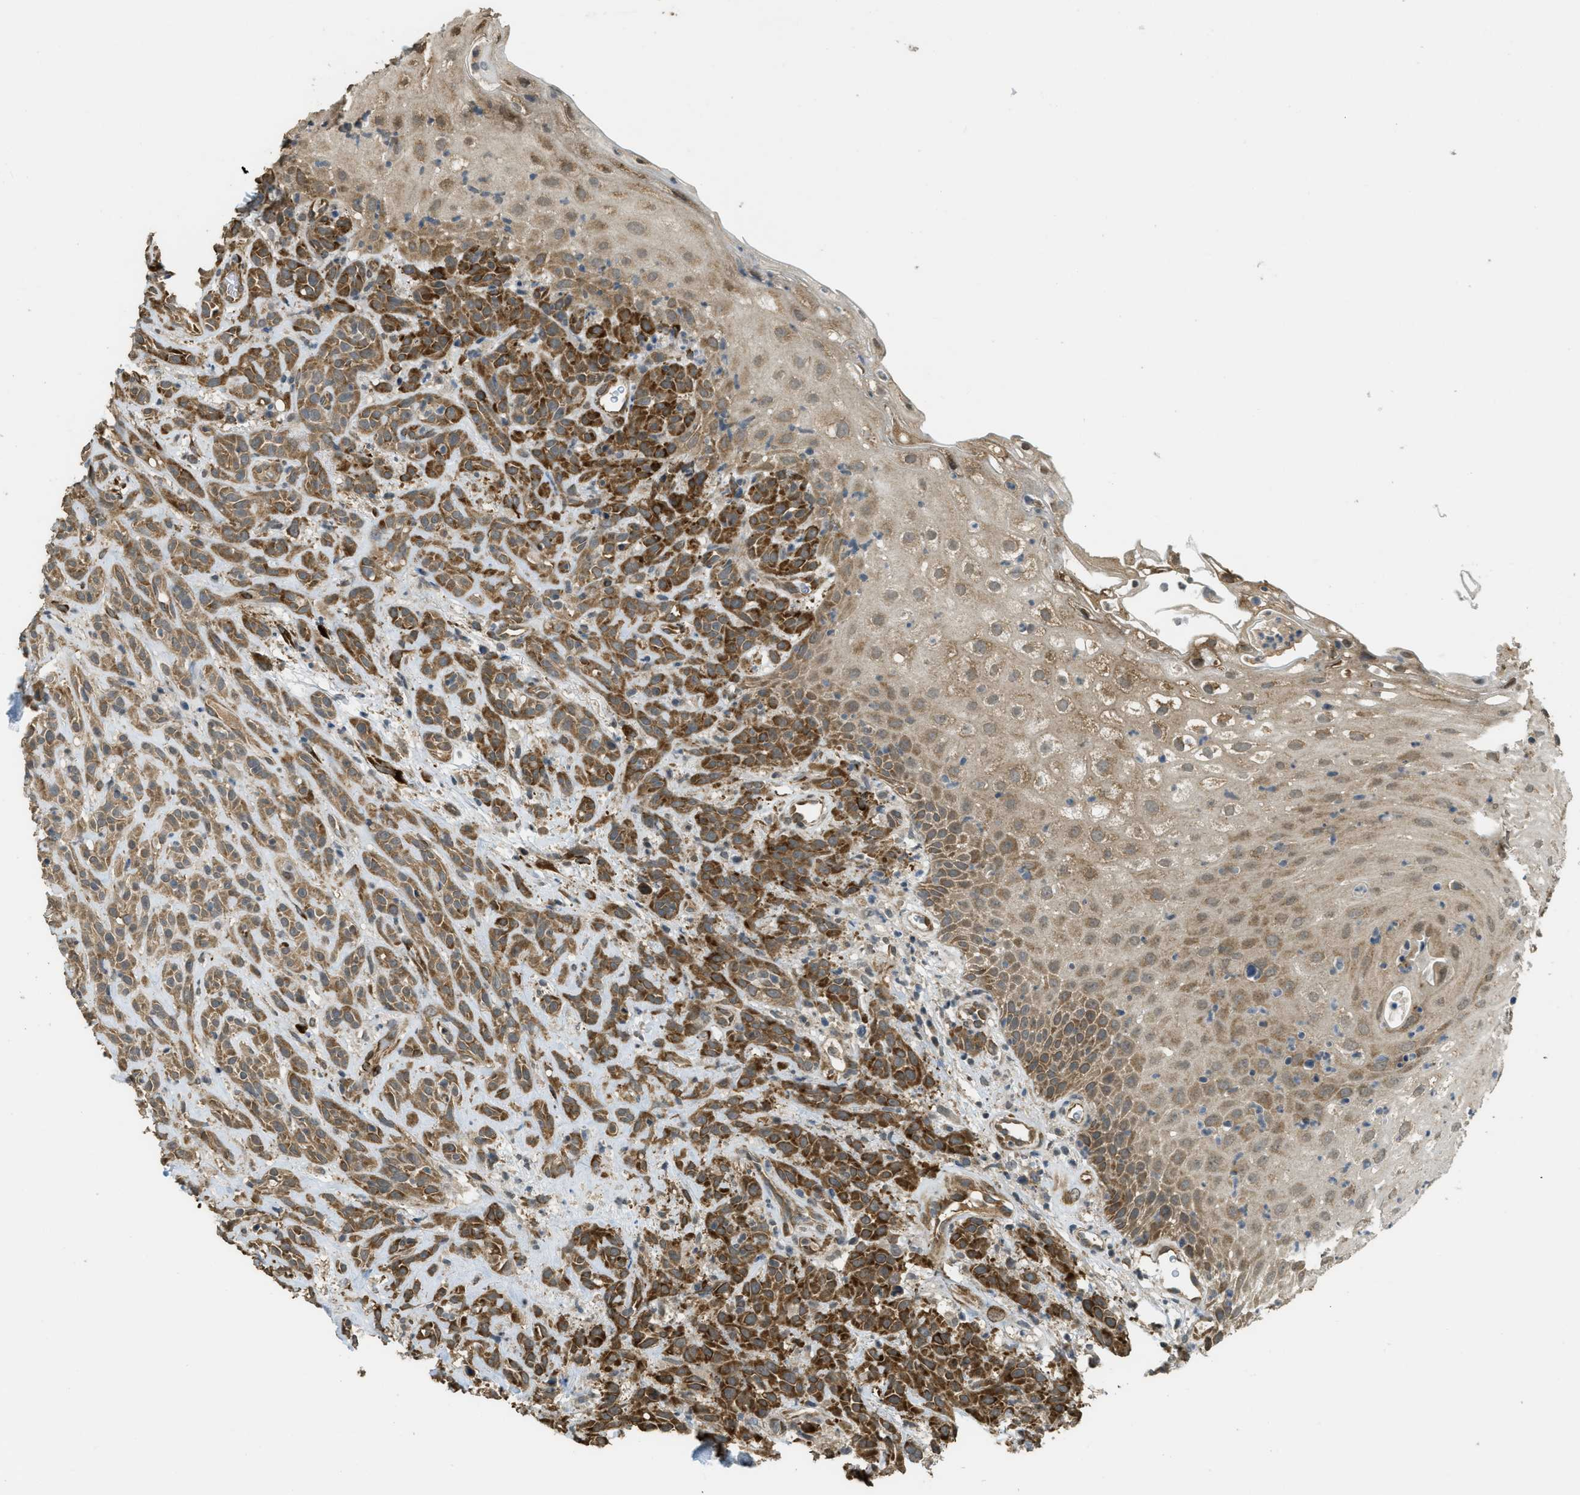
{"staining": {"intensity": "strong", "quantity": ">75%", "location": "cytoplasmic/membranous"}, "tissue": "head and neck cancer", "cell_type": "Tumor cells", "image_type": "cancer", "snomed": [{"axis": "morphology", "description": "Normal tissue, NOS"}, {"axis": "morphology", "description": "Squamous cell carcinoma, NOS"}, {"axis": "topography", "description": "Cartilage tissue"}, {"axis": "topography", "description": "Head-Neck"}], "caption": "Immunohistochemical staining of head and neck cancer displays high levels of strong cytoplasmic/membranous protein staining in approximately >75% of tumor cells.", "gene": "IGF2BP2", "patient": {"sex": "male", "age": 62}}